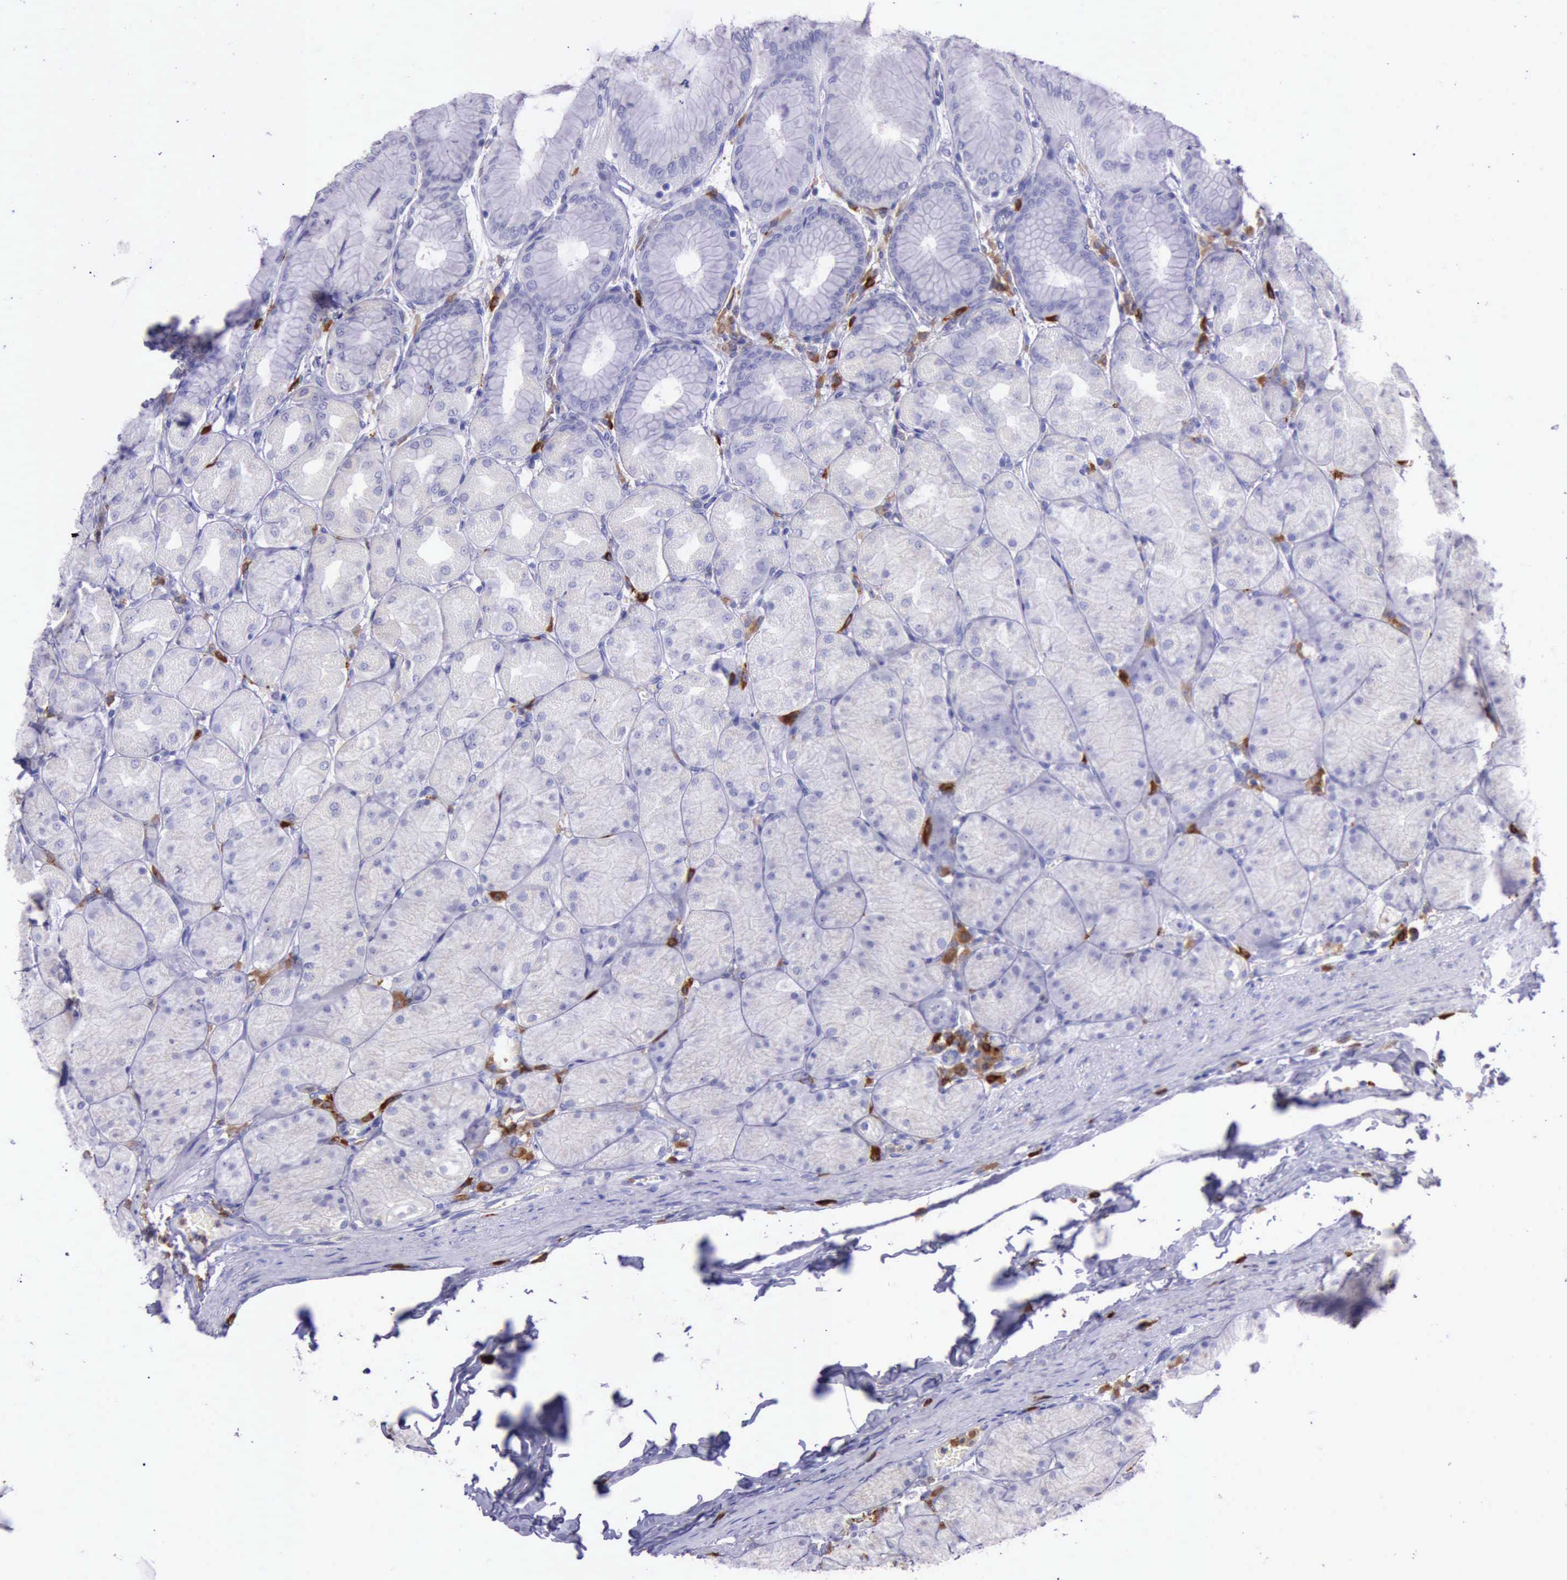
{"staining": {"intensity": "negative", "quantity": "none", "location": "none"}, "tissue": "stomach", "cell_type": "Glandular cells", "image_type": "normal", "snomed": [{"axis": "morphology", "description": "Normal tissue, NOS"}, {"axis": "topography", "description": "Stomach, upper"}], "caption": "The IHC micrograph has no significant positivity in glandular cells of stomach. (DAB immunohistochemistry, high magnification).", "gene": "BTK", "patient": {"sex": "female", "age": 56}}